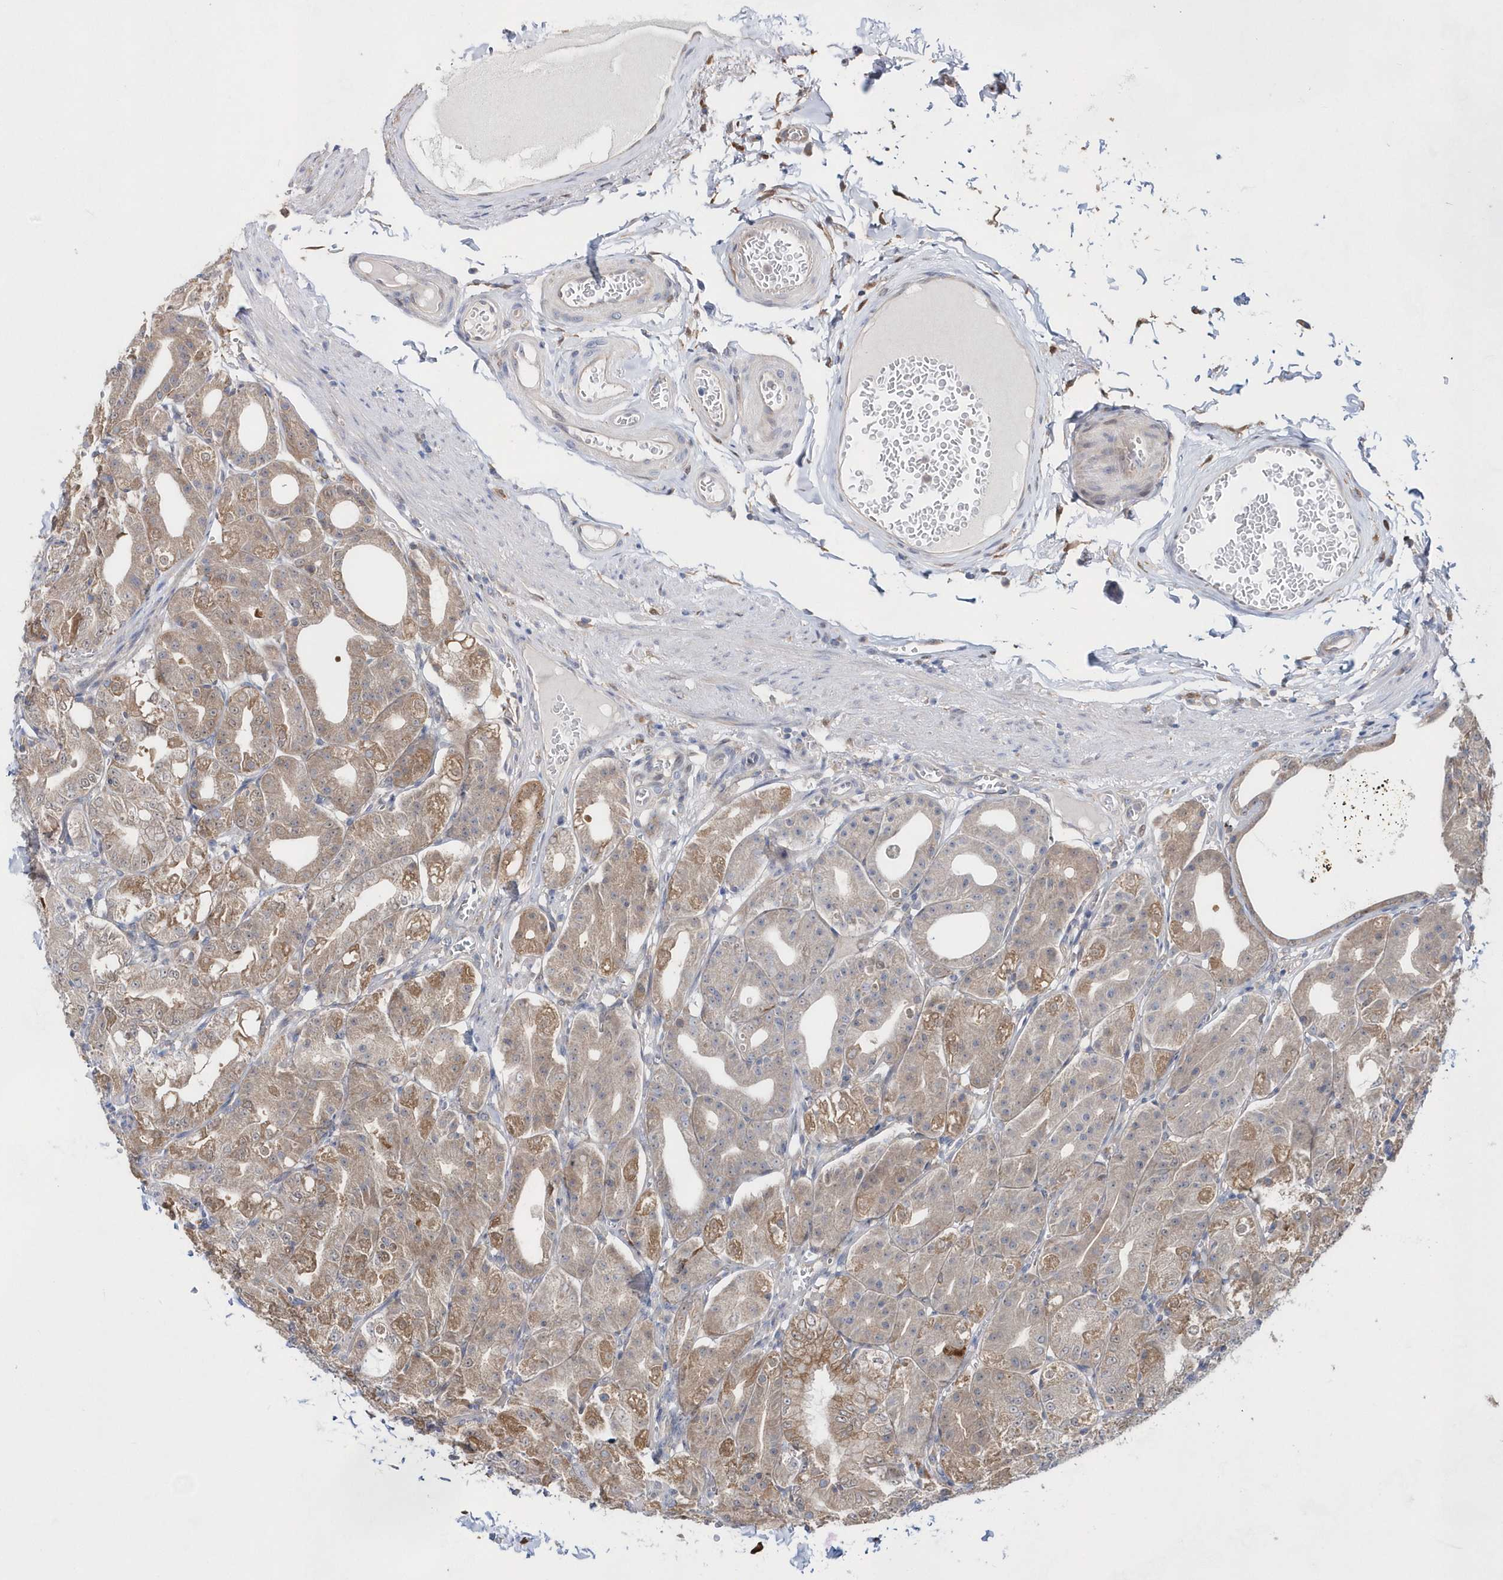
{"staining": {"intensity": "moderate", "quantity": "25%-75%", "location": "cytoplasmic/membranous"}, "tissue": "stomach", "cell_type": "Glandular cells", "image_type": "normal", "snomed": [{"axis": "morphology", "description": "Normal tissue, NOS"}, {"axis": "topography", "description": "Stomach, lower"}], "caption": "The image exhibits staining of unremarkable stomach, revealing moderate cytoplasmic/membranous protein staining (brown color) within glandular cells.", "gene": "BDH2", "patient": {"sex": "male", "age": 71}}